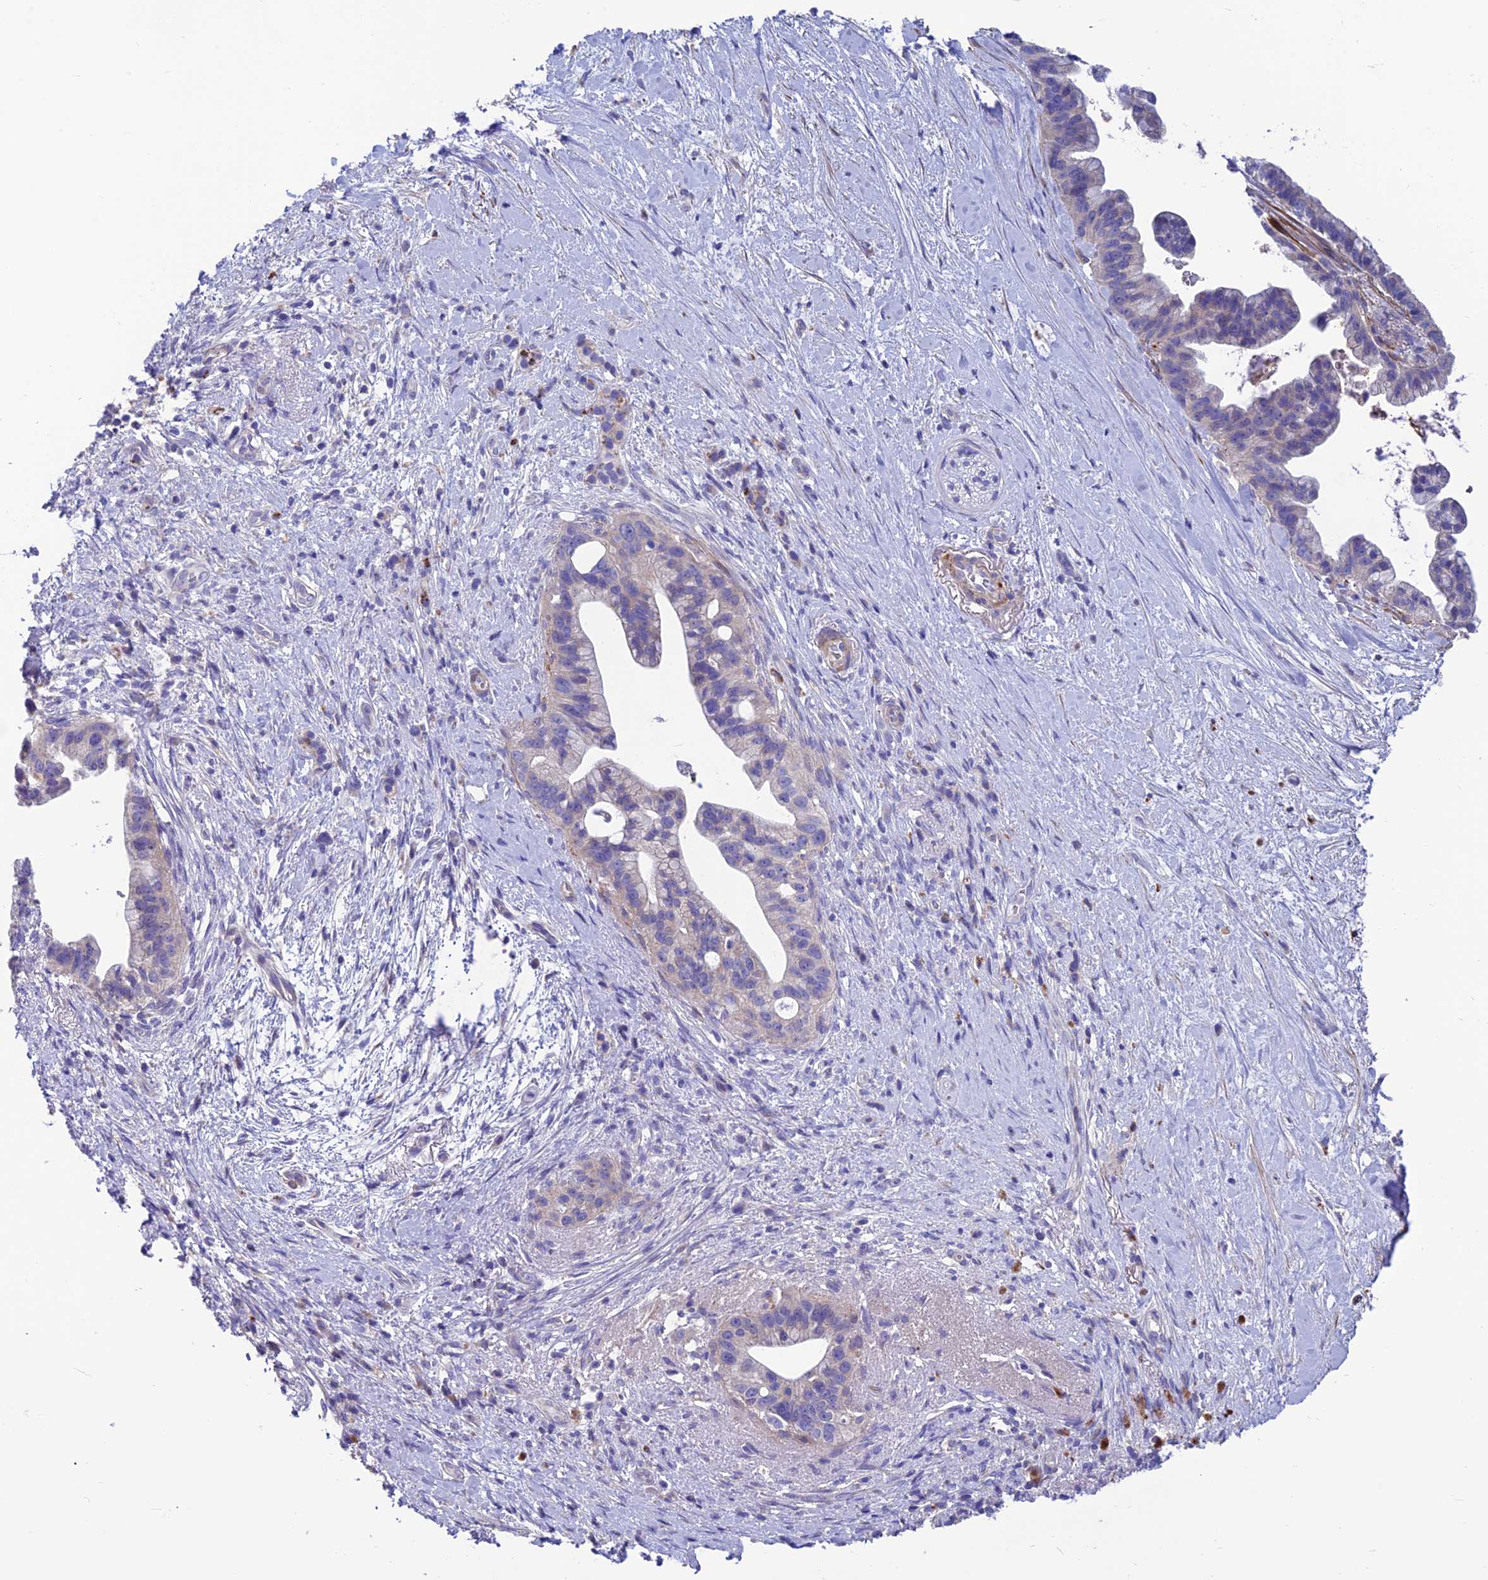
{"staining": {"intensity": "negative", "quantity": "none", "location": "none"}, "tissue": "pancreatic cancer", "cell_type": "Tumor cells", "image_type": "cancer", "snomed": [{"axis": "morphology", "description": "Adenocarcinoma, NOS"}, {"axis": "topography", "description": "Pancreas"}], "caption": "High power microscopy histopathology image of an immunohistochemistry histopathology image of pancreatic cancer (adenocarcinoma), revealing no significant expression in tumor cells.", "gene": "FAM178B", "patient": {"sex": "female", "age": 83}}